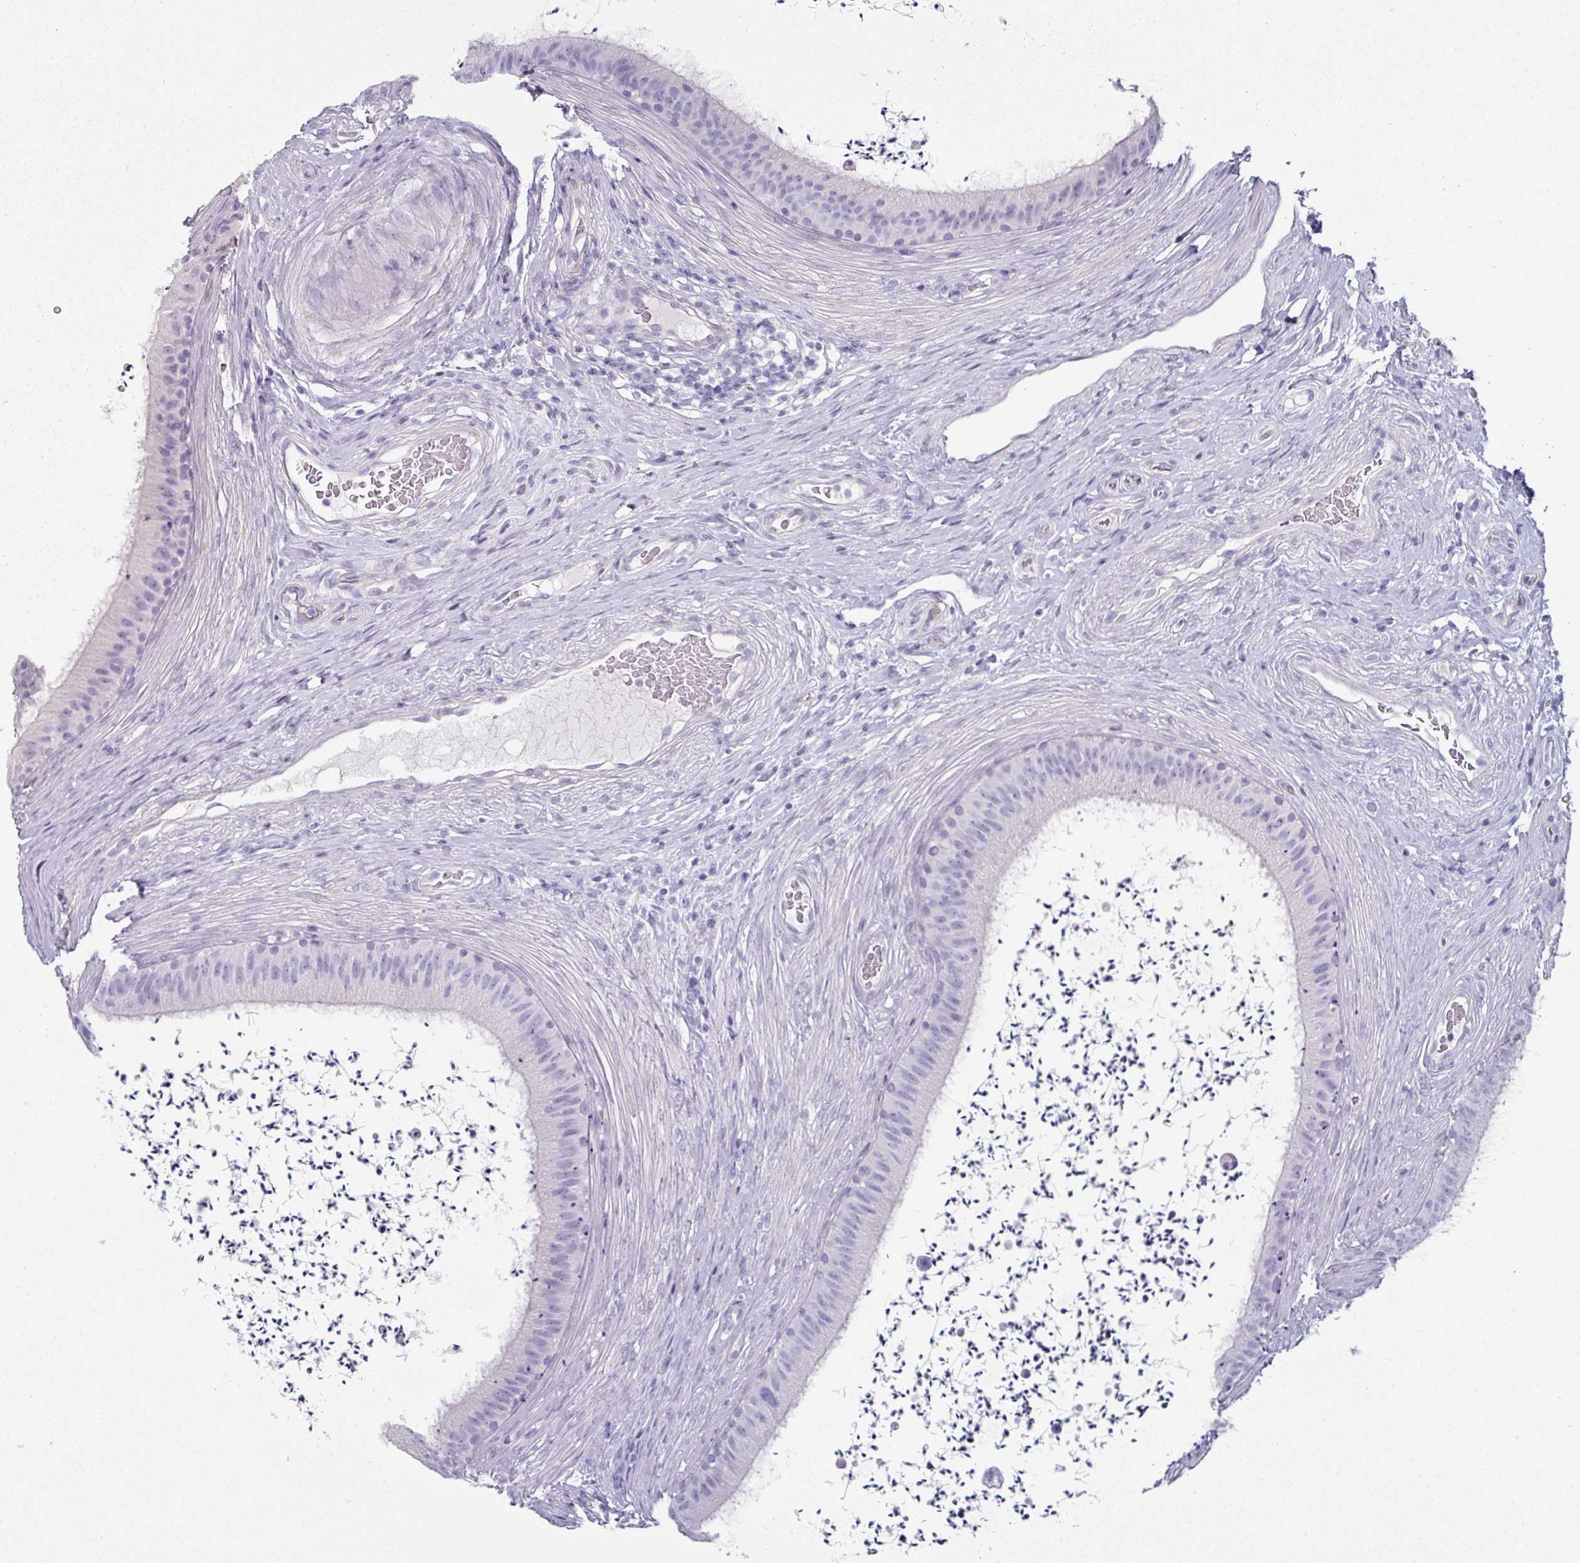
{"staining": {"intensity": "negative", "quantity": "none", "location": "none"}, "tissue": "epididymis", "cell_type": "Glandular cells", "image_type": "normal", "snomed": [{"axis": "morphology", "description": "Normal tissue, NOS"}, {"axis": "topography", "description": "Testis"}, {"axis": "topography", "description": "Epididymis"}], "caption": "IHC photomicrograph of normal epididymis stained for a protein (brown), which shows no expression in glandular cells.", "gene": "SLC17A7", "patient": {"sex": "male", "age": 41}}